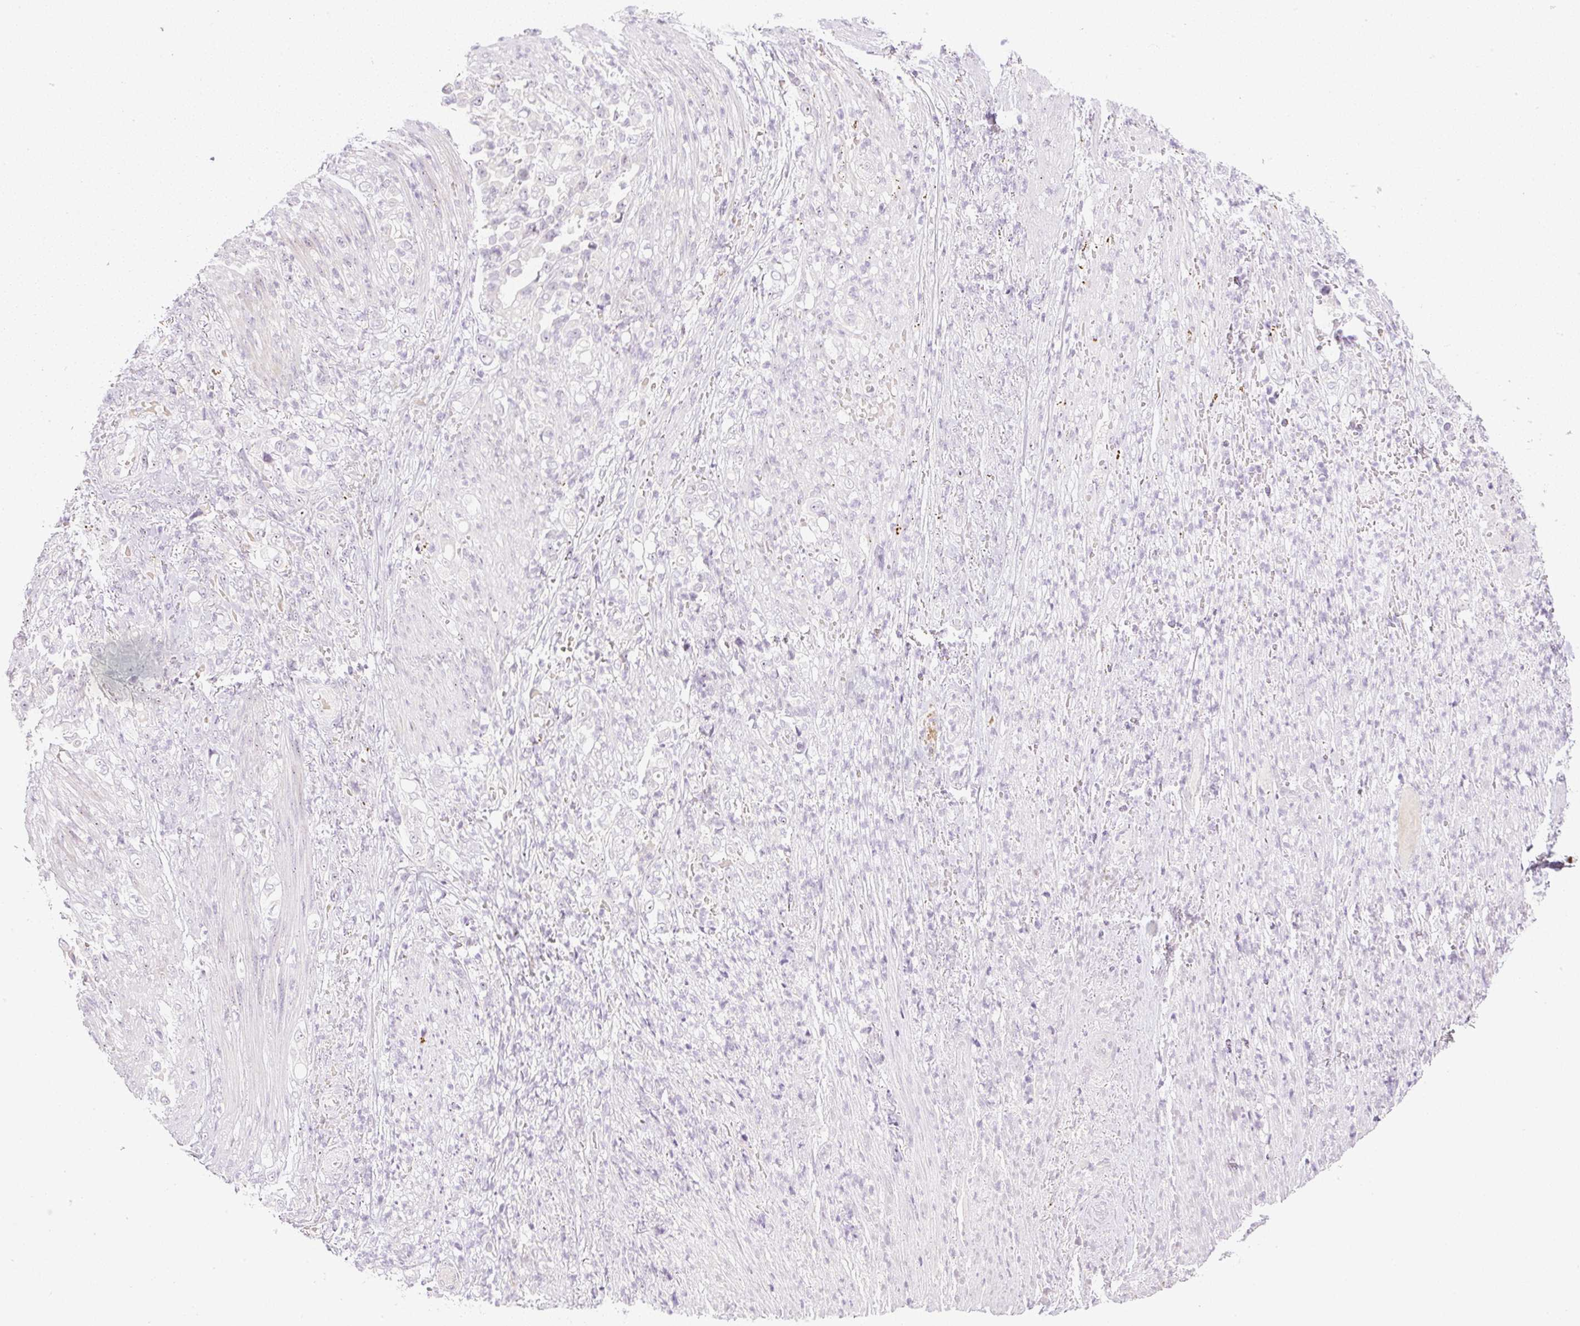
{"staining": {"intensity": "negative", "quantity": "none", "location": "none"}, "tissue": "stomach cancer", "cell_type": "Tumor cells", "image_type": "cancer", "snomed": [{"axis": "morphology", "description": "Normal tissue, NOS"}, {"axis": "morphology", "description": "Adenocarcinoma, NOS"}, {"axis": "topography", "description": "Stomach"}], "caption": "Protein analysis of adenocarcinoma (stomach) reveals no significant staining in tumor cells.", "gene": "AAR2", "patient": {"sex": "female", "age": 79}}